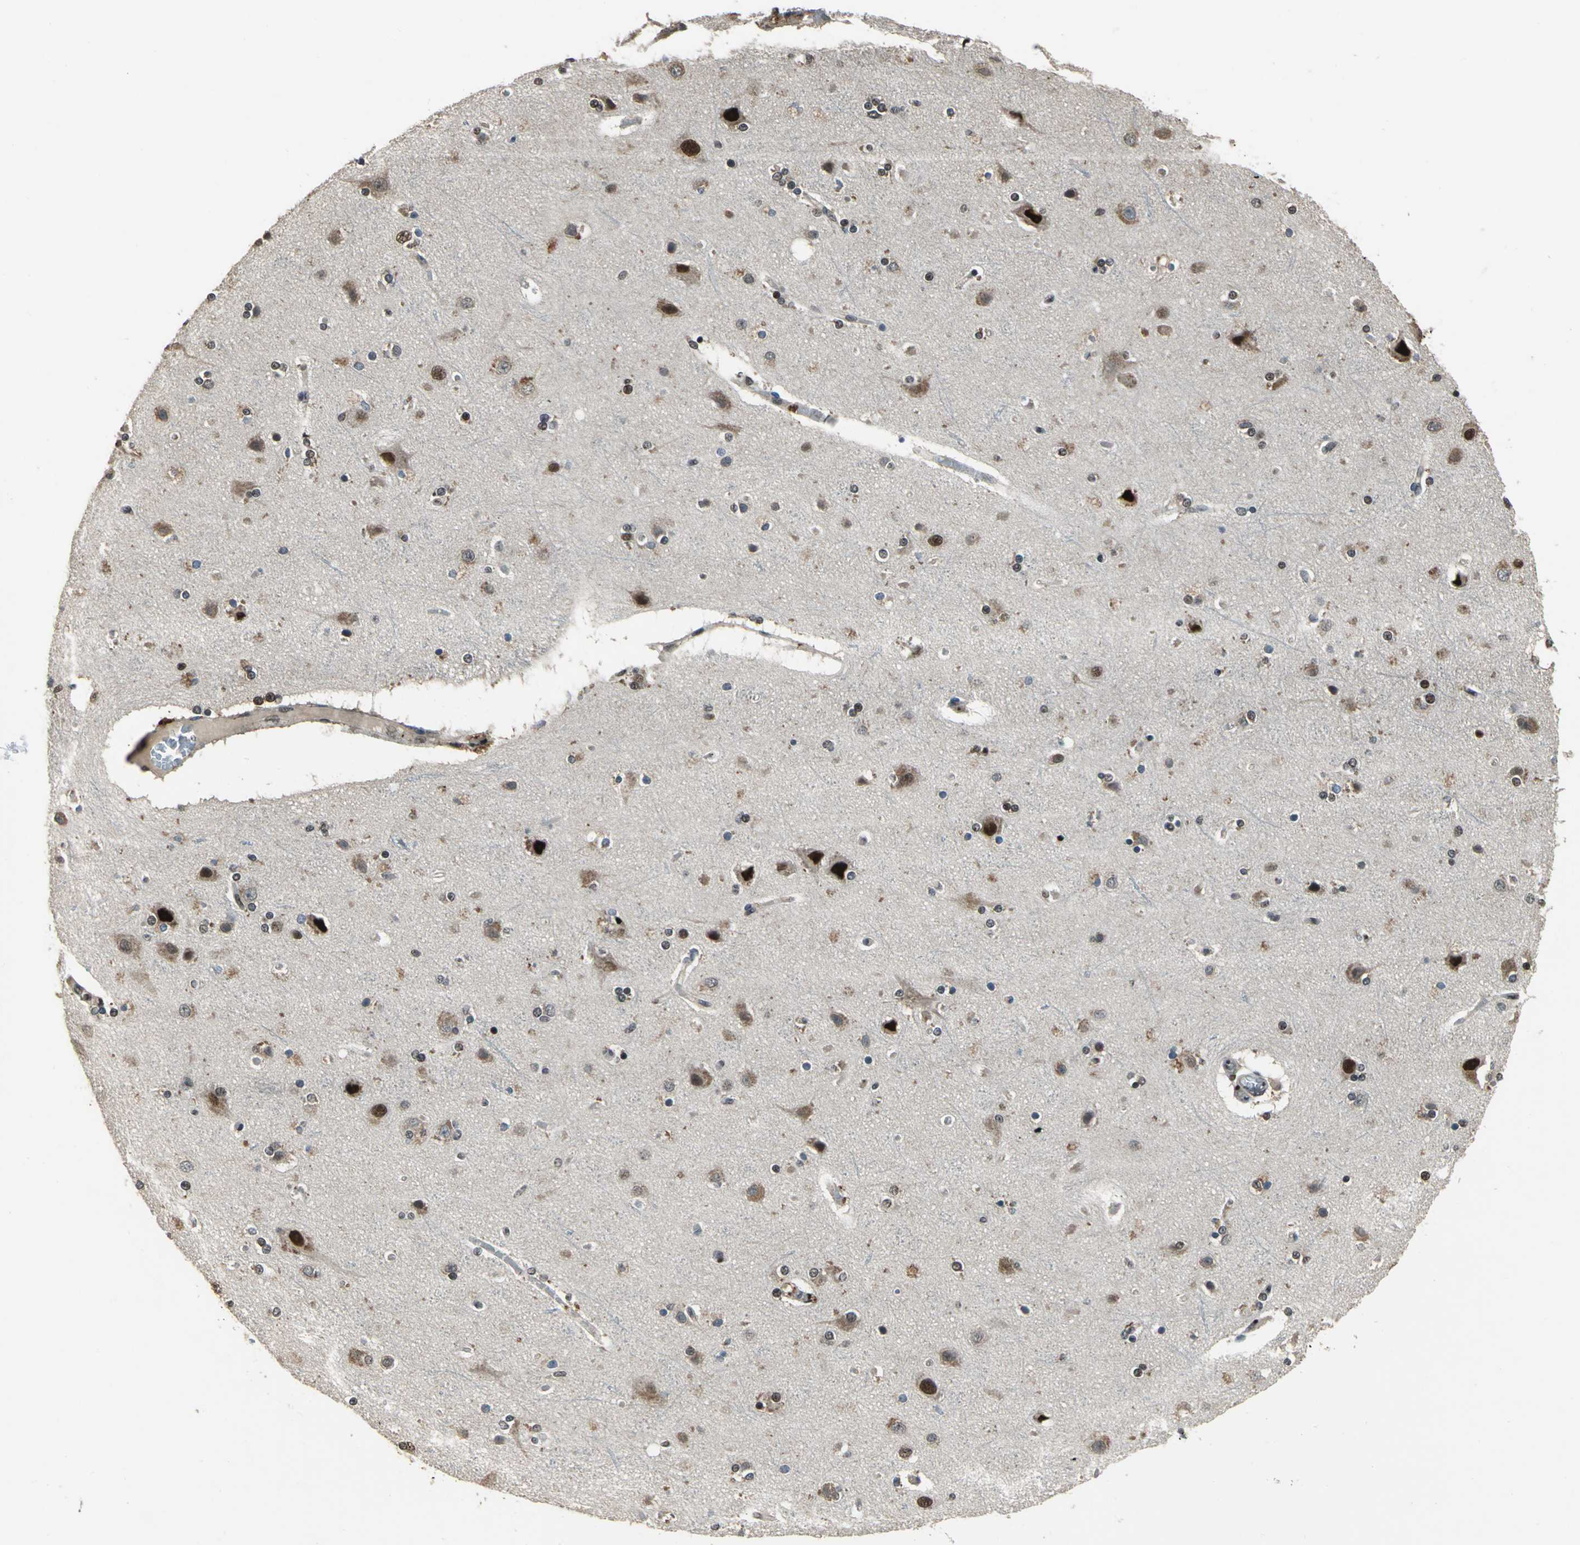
{"staining": {"intensity": "weak", "quantity": ">75%", "location": "cytoplasmic/membranous,nuclear"}, "tissue": "cerebral cortex", "cell_type": "Endothelial cells", "image_type": "normal", "snomed": [{"axis": "morphology", "description": "Normal tissue, NOS"}, {"axis": "topography", "description": "Cerebral cortex"}], "caption": "An image of cerebral cortex stained for a protein exhibits weak cytoplasmic/membranous,nuclear brown staining in endothelial cells.", "gene": "MIS18BP1", "patient": {"sex": "female", "age": 54}}